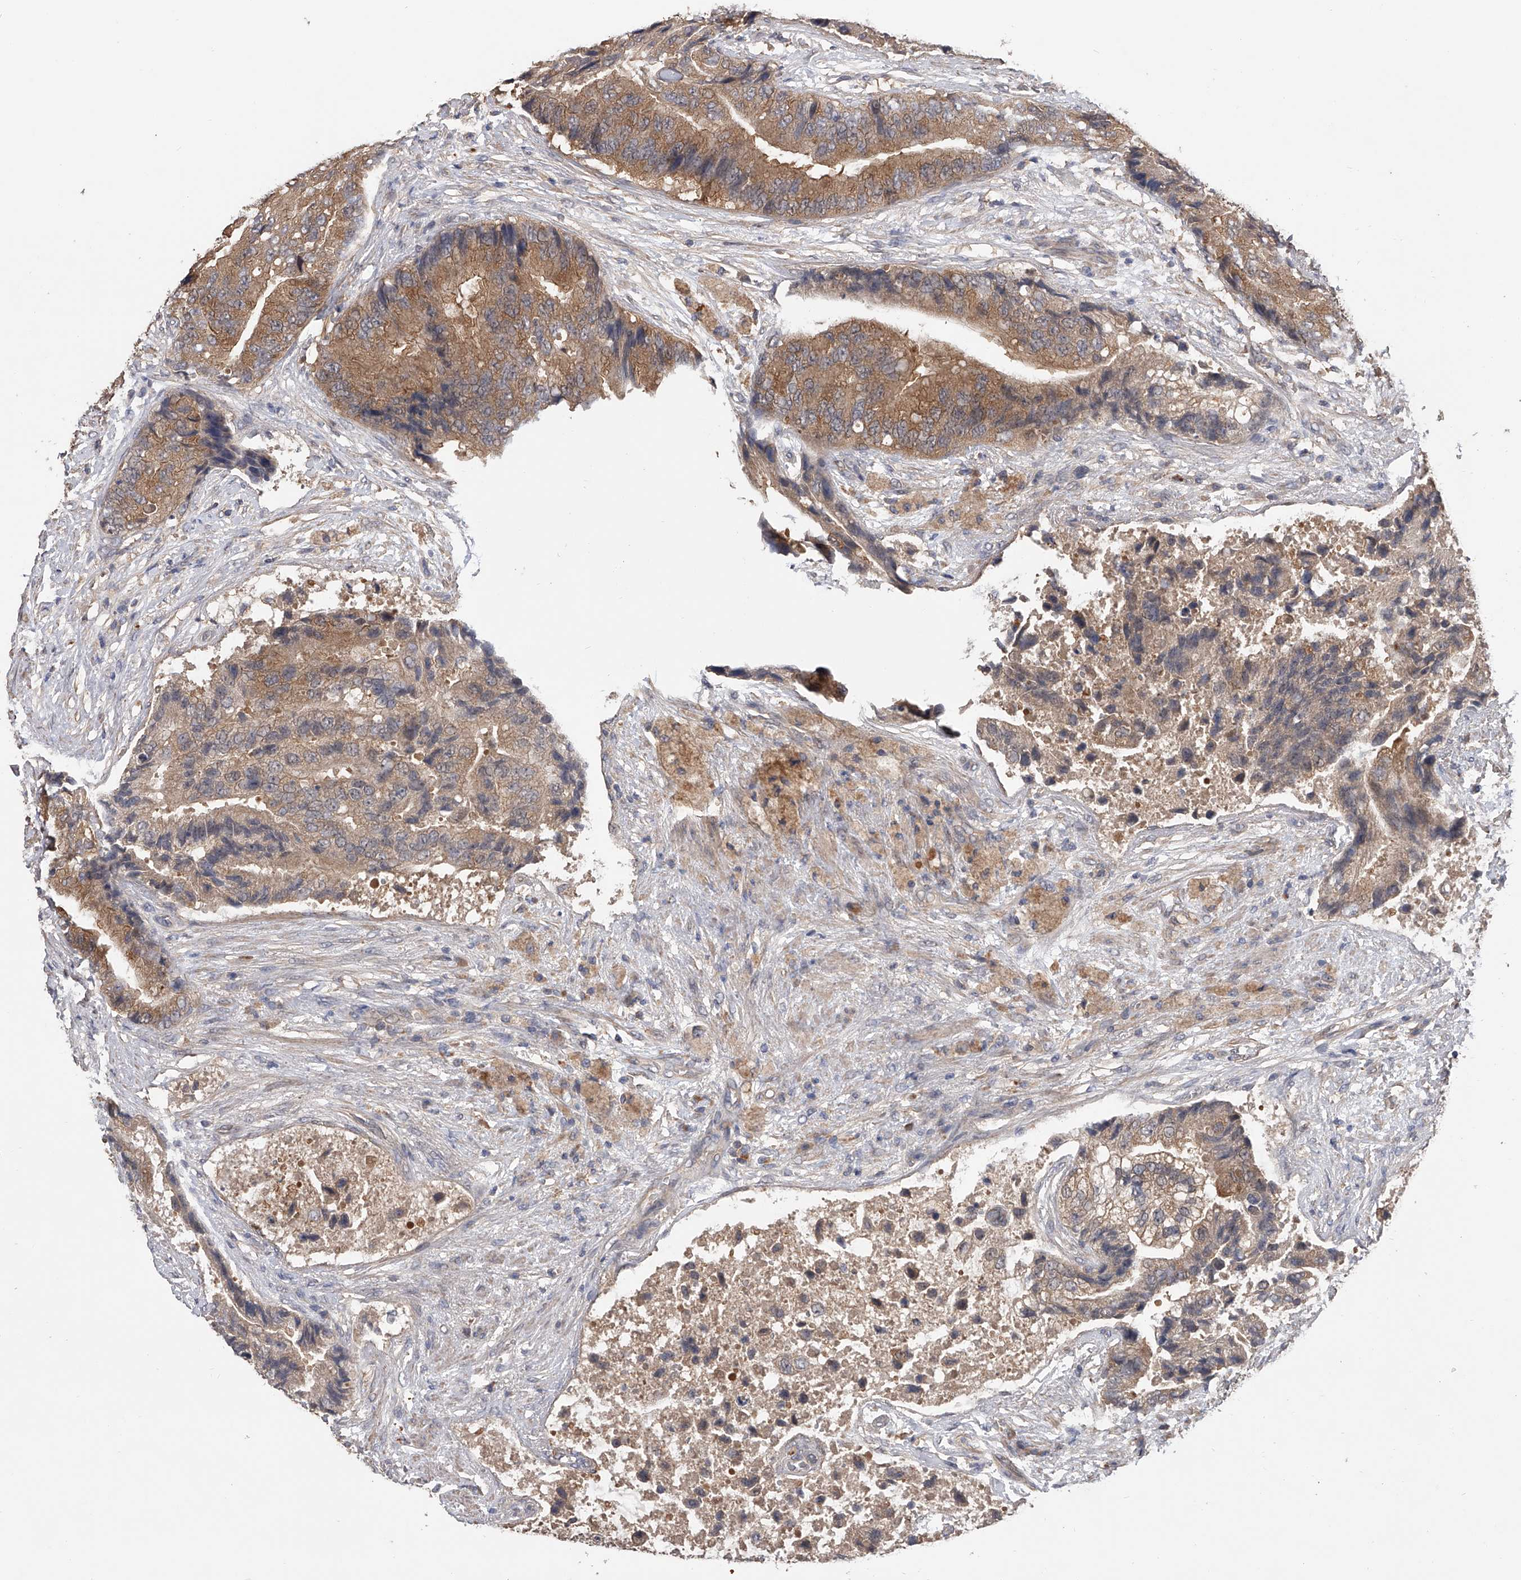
{"staining": {"intensity": "moderate", "quantity": ">75%", "location": "cytoplasmic/membranous"}, "tissue": "prostate cancer", "cell_type": "Tumor cells", "image_type": "cancer", "snomed": [{"axis": "morphology", "description": "Adenocarcinoma, High grade"}, {"axis": "topography", "description": "Prostate"}], "caption": "Prostate cancer (adenocarcinoma (high-grade)) stained with a brown dye reveals moderate cytoplasmic/membranous positive expression in about >75% of tumor cells.", "gene": "CFAP298", "patient": {"sex": "male", "age": 70}}